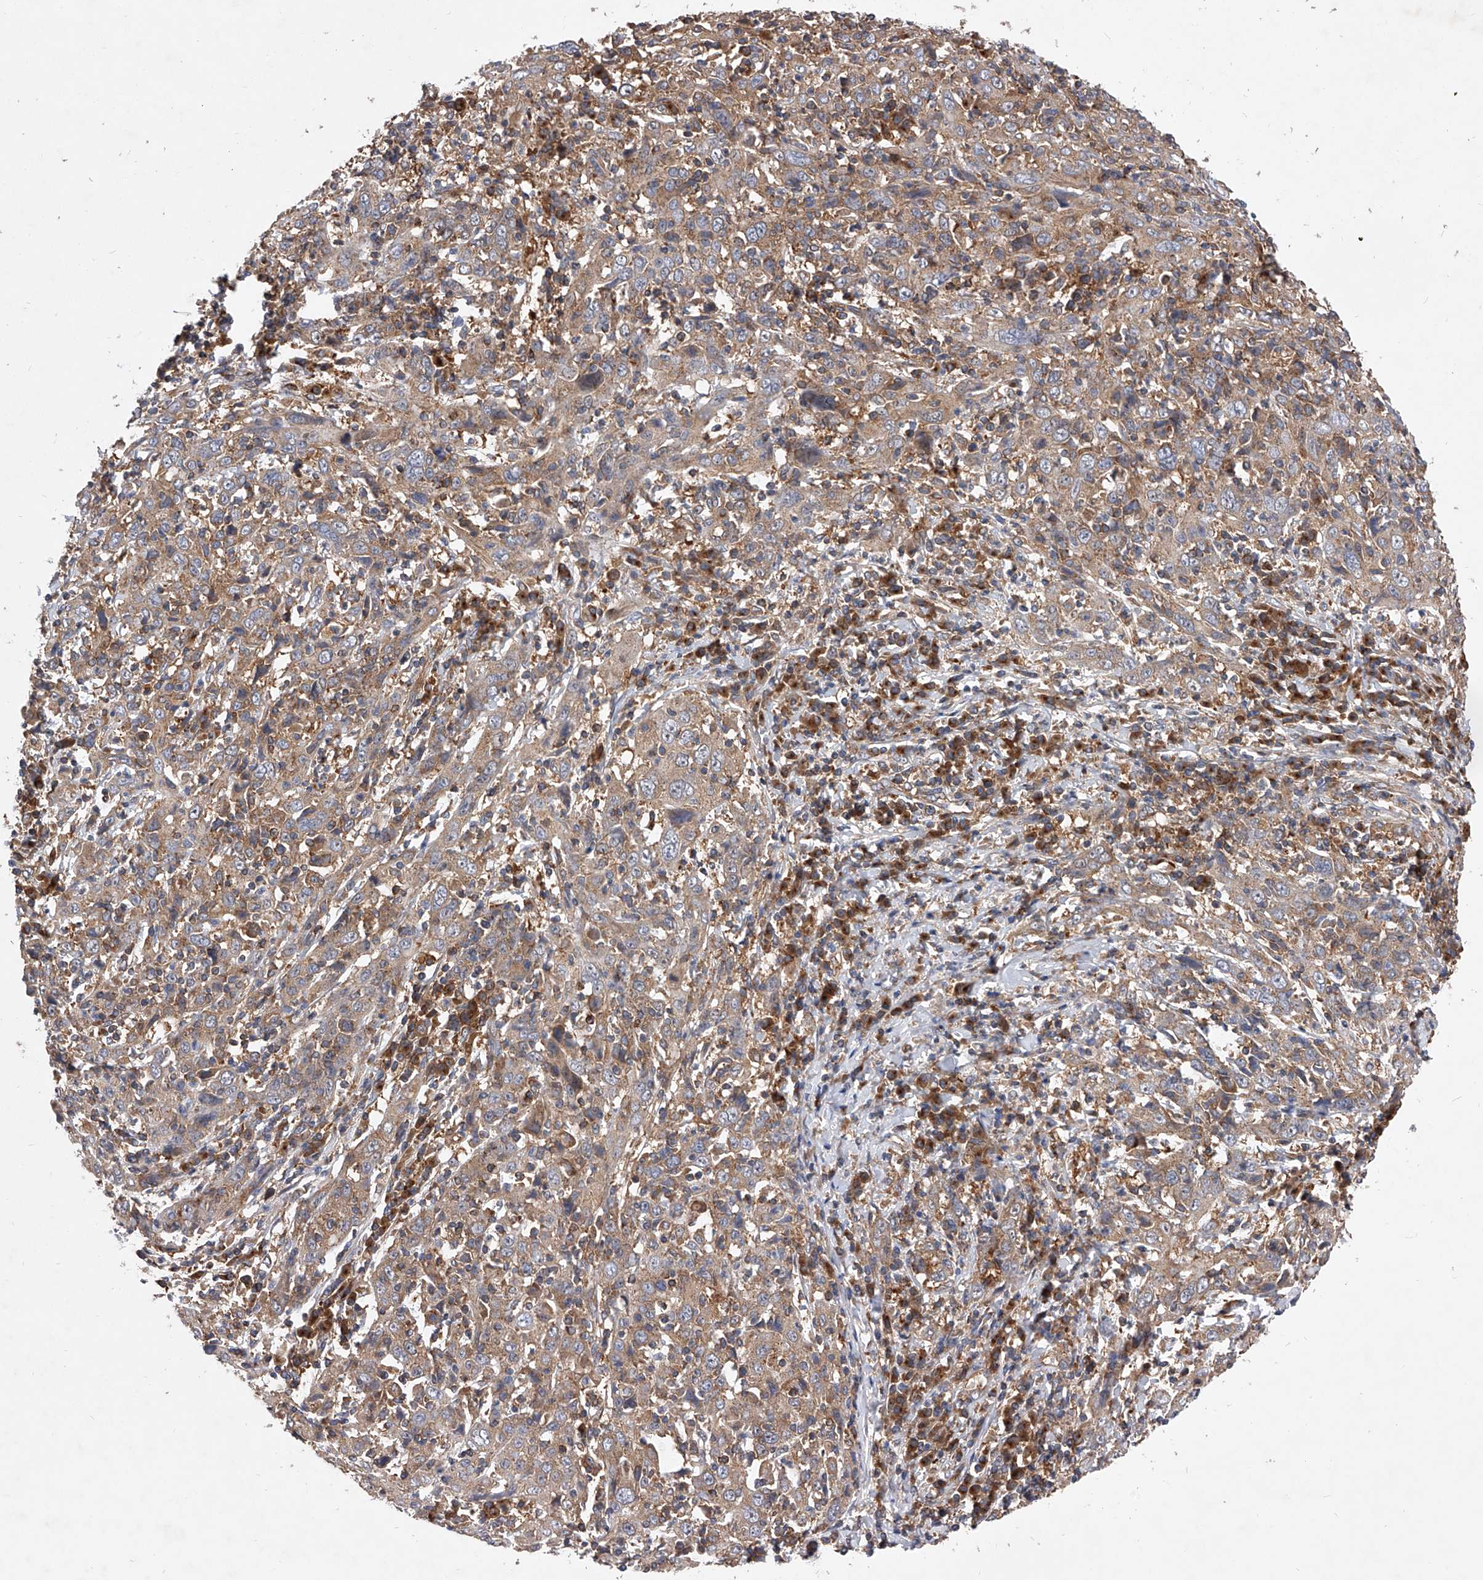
{"staining": {"intensity": "moderate", "quantity": ">75%", "location": "cytoplasmic/membranous"}, "tissue": "cervical cancer", "cell_type": "Tumor cells", "image_type": "cancer", "snomed": [{"axis": "morphology", "description": "Squamous cell carcinoma, NOS"}, {"axis": "topography", "description": "Cervix"}], "caption": "This micrograph displays immunohistochemistry (IHC) staining of squamous cell carcinoma (cervical), with medium moderate cytoplasmic/membranous staining in approximately >75% of tumor cells.", "gene": "CFAP410", "patient": {"sex": "female", "age": 46}}